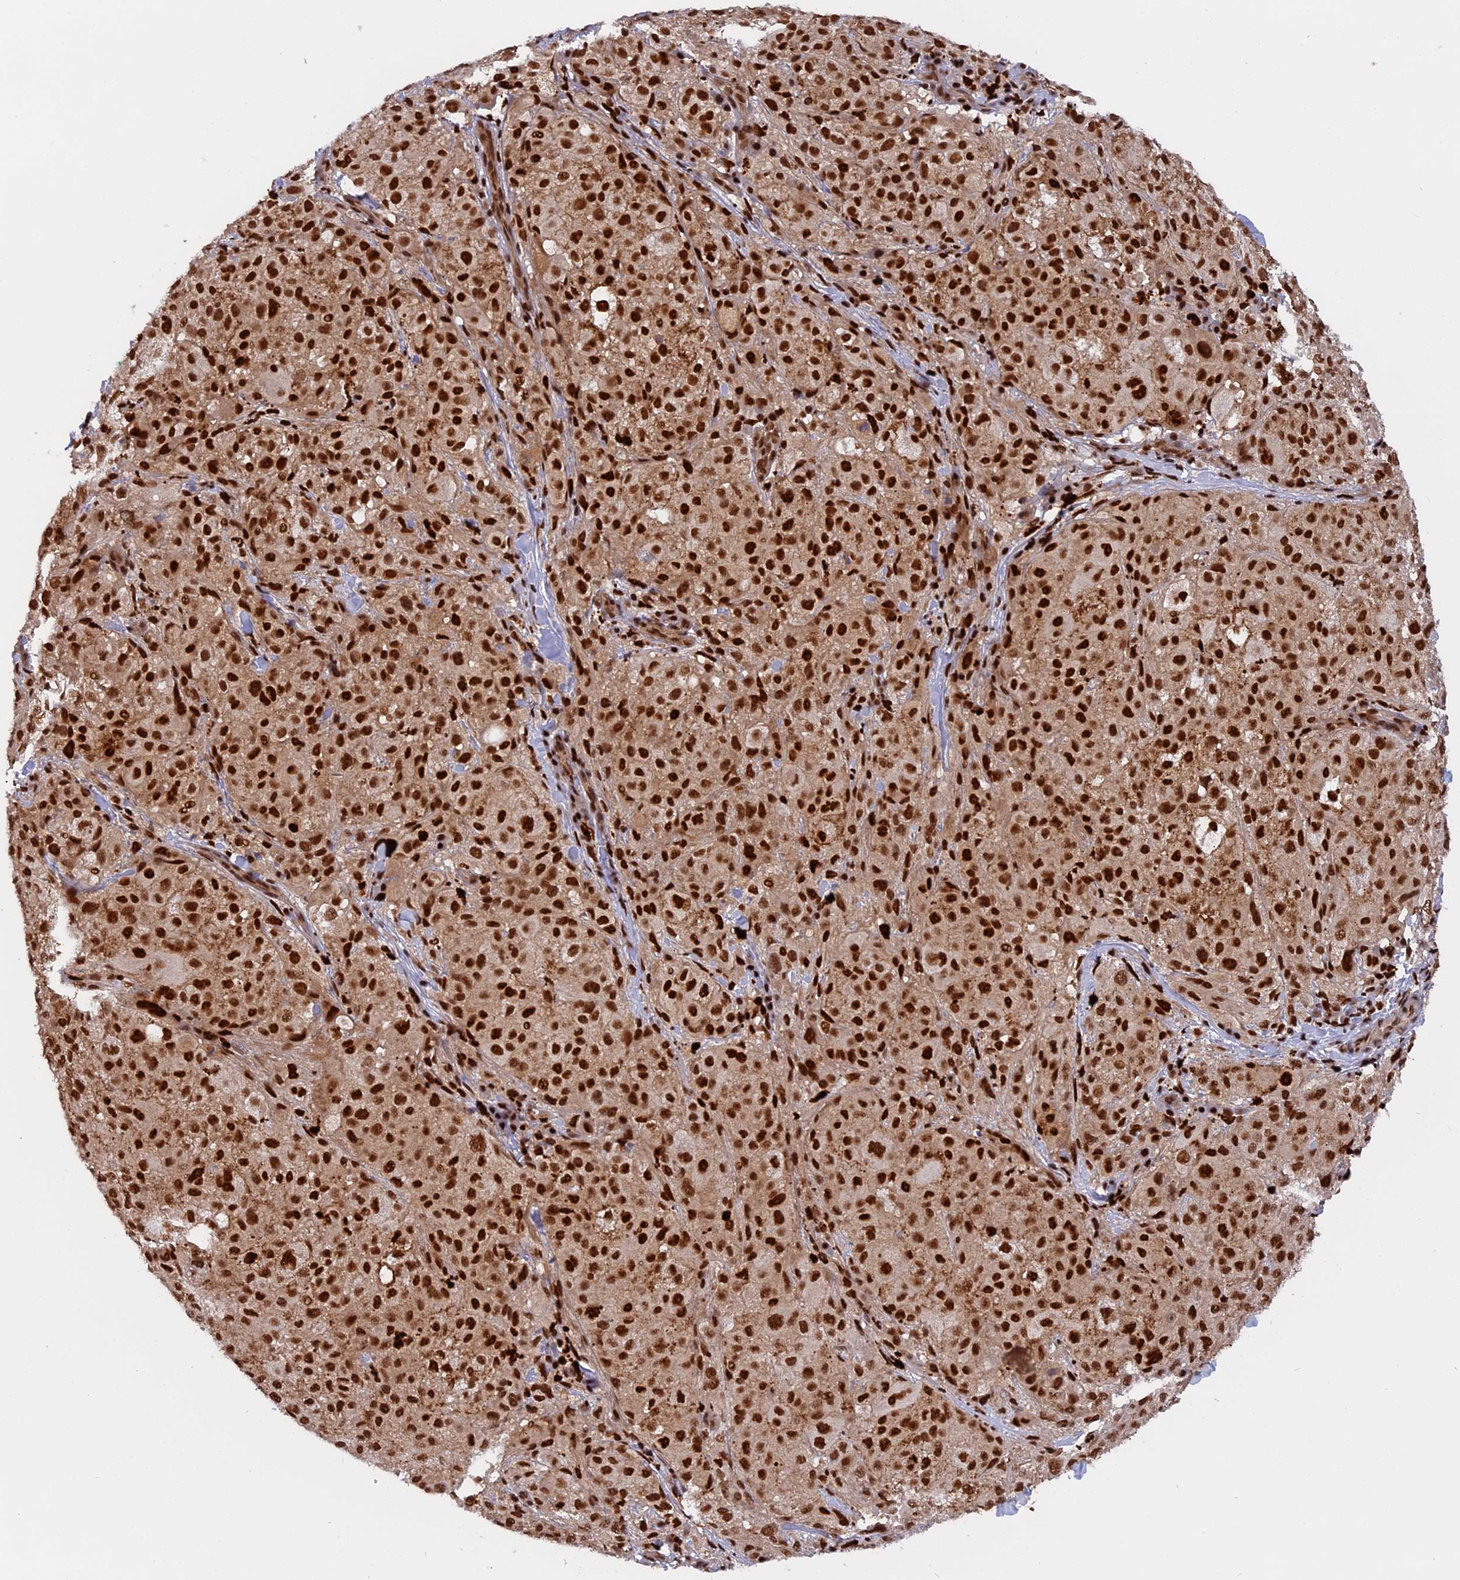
{"staining": {"intensity": "strong", "quantity": ">75%", "location": "nuclear"}, "tissue": "melanoma", "cell_type": "Tumor cells", "image_type": "cancer", "snomed": [{"axis": "morphology", "description": "Necrosis, NOS"}, {"axis": "morphology", "description": "Malignant melanoma, NOS"}, {"axis": "topography", "description": "Skin"}], "caption": "Immunohistochemical staining of human melanoma demonstrates strong nuclear protein staining in about >75% of tumor cells.", "gene": "RAMAC", "patient": {"sex": "female", "age": 87}}